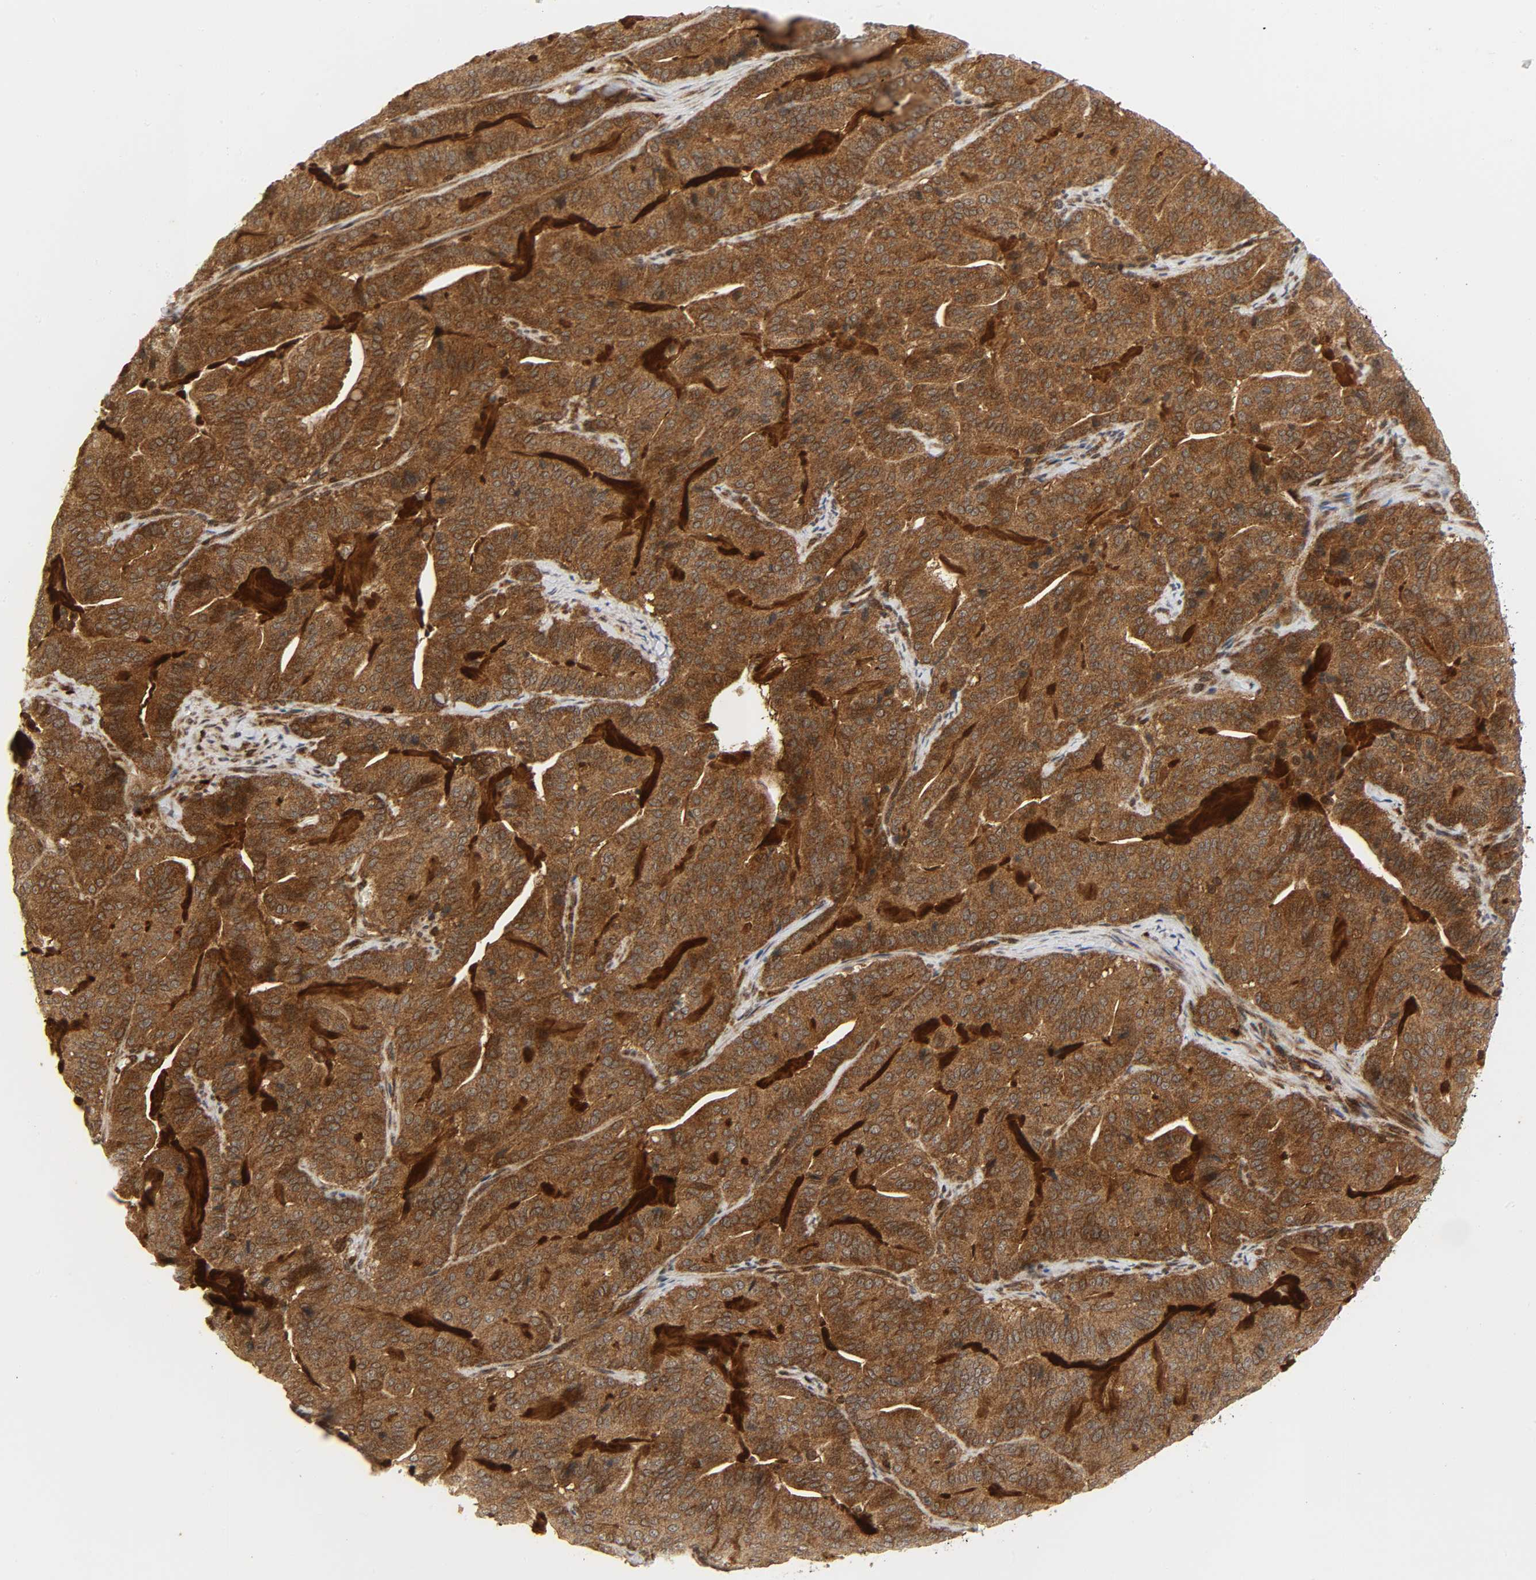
{"staining": {"intensity": "moderate", "quantity": ">75%", "location": "cytoplasmic/membranous"}, "tissue": "pancreatic cancer", "cell_type": "Tumor cells", "image_type": "cancer", "snomed": [{"axis": "morphology", "description": "Adenocarcinoma, NOS"}, {"axis": "topography", "description": "Pancreas"}], "caption": "An immunohistochemistry (IHC) photomicrograph of tumor tissue is shown. Protein staining in brown shows moderate cytoplasmic/membranous positivity in pancreatic adenocarcinoma within tumor cells.", "gene": "CHUK", "patient": {"sex": "male", "age": 63}}